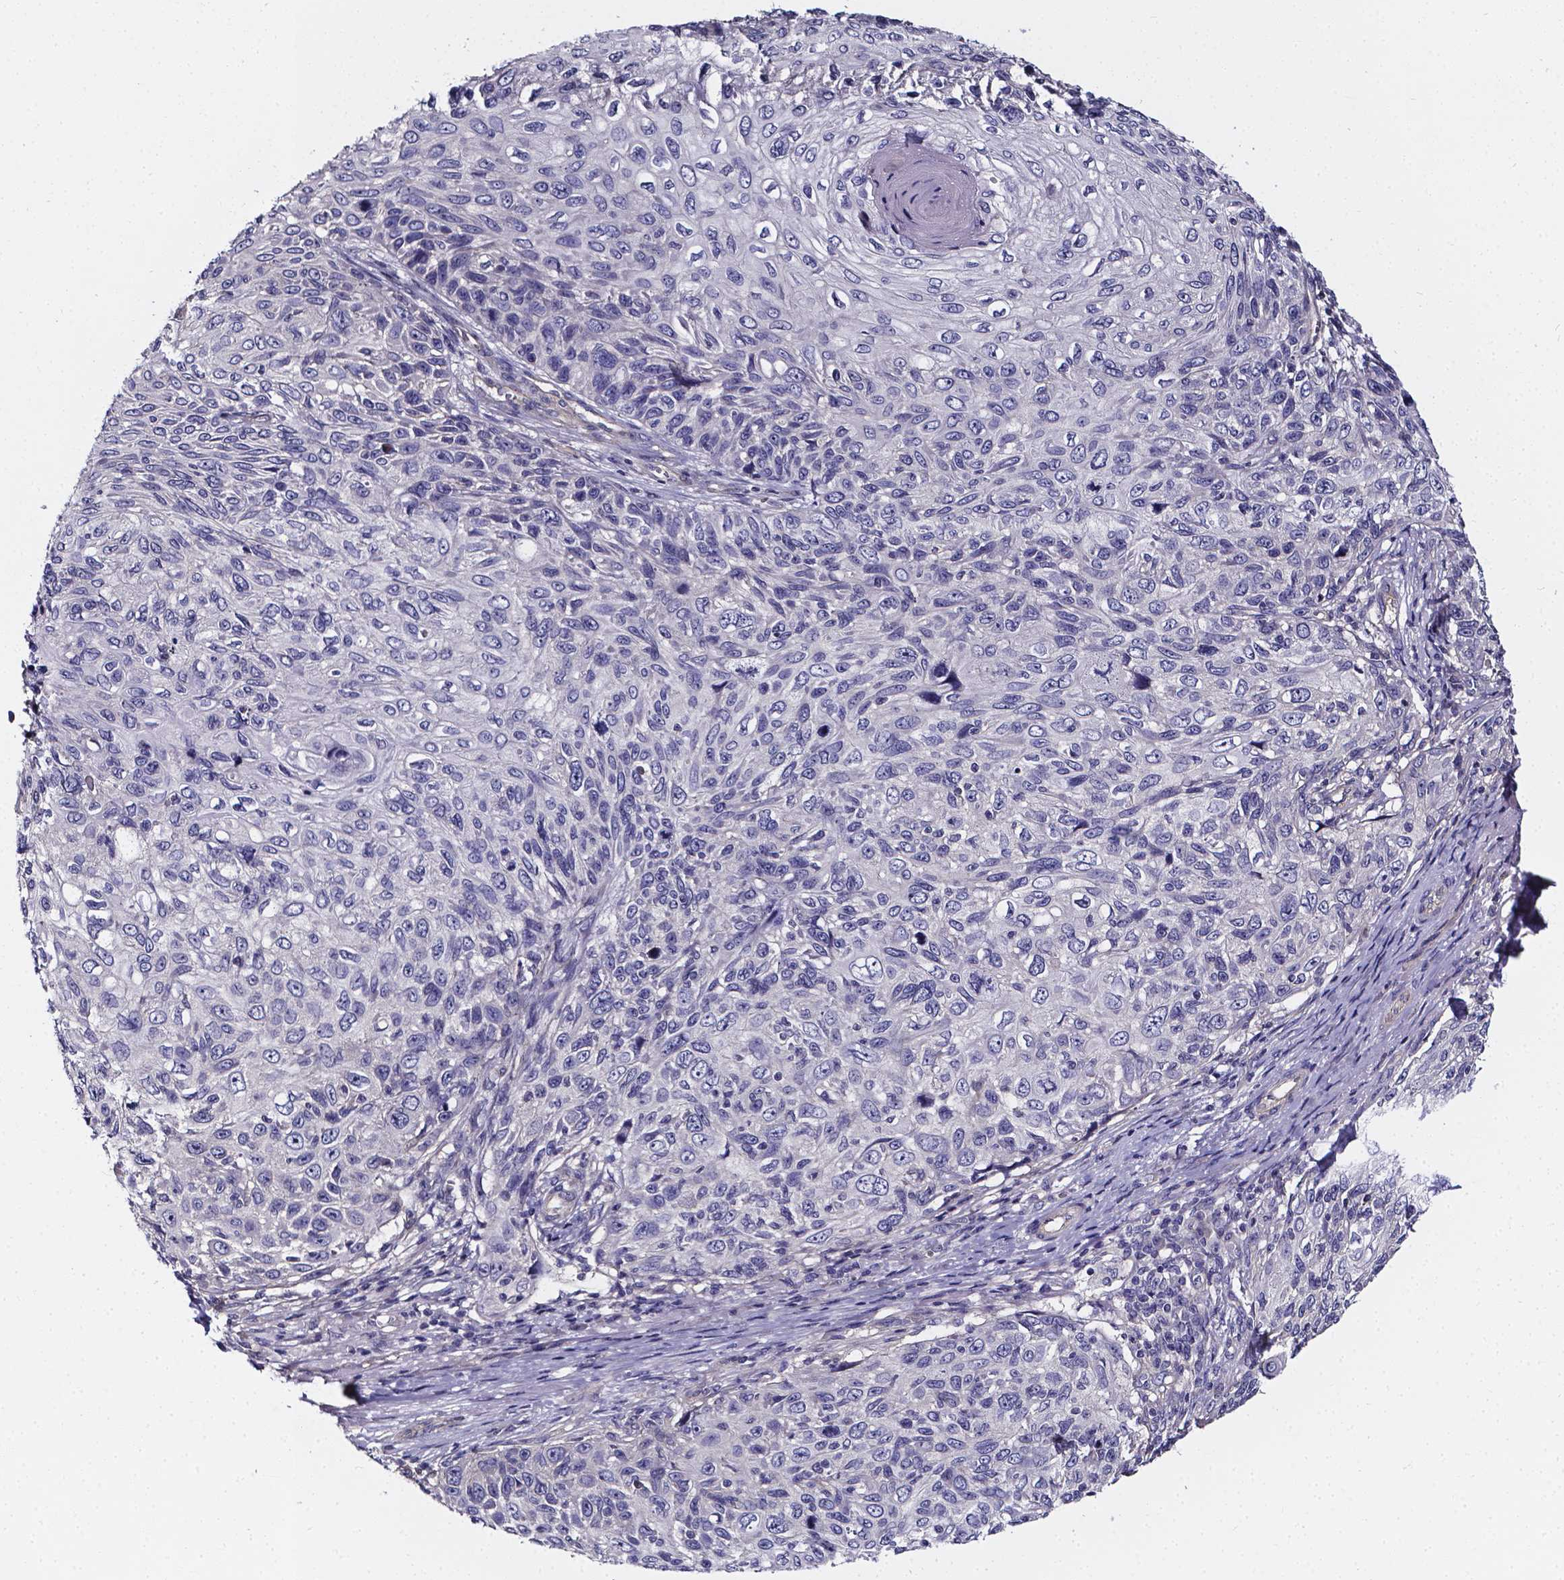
{"staining": {"intensity": "negative", "quantity": "none", "location": "none"}, "tissue": "skin cancer", "cell_type": "Tumor cells", "image_type": "cancer", "snomed": [{"axis": "morphology", "description": "Squamous cell carcinoma, NOS"}, {"axis": "topography", "description": "Skin"}], "caption": "An immunohistochemistry histopathology image of squamous cell carcinoma (skin) is shown. There is no staining in tumor cells of squamous cell carcinoma (skin).", "gene": "CACNG8", "patient": {"sex": "male", "age": 92}}